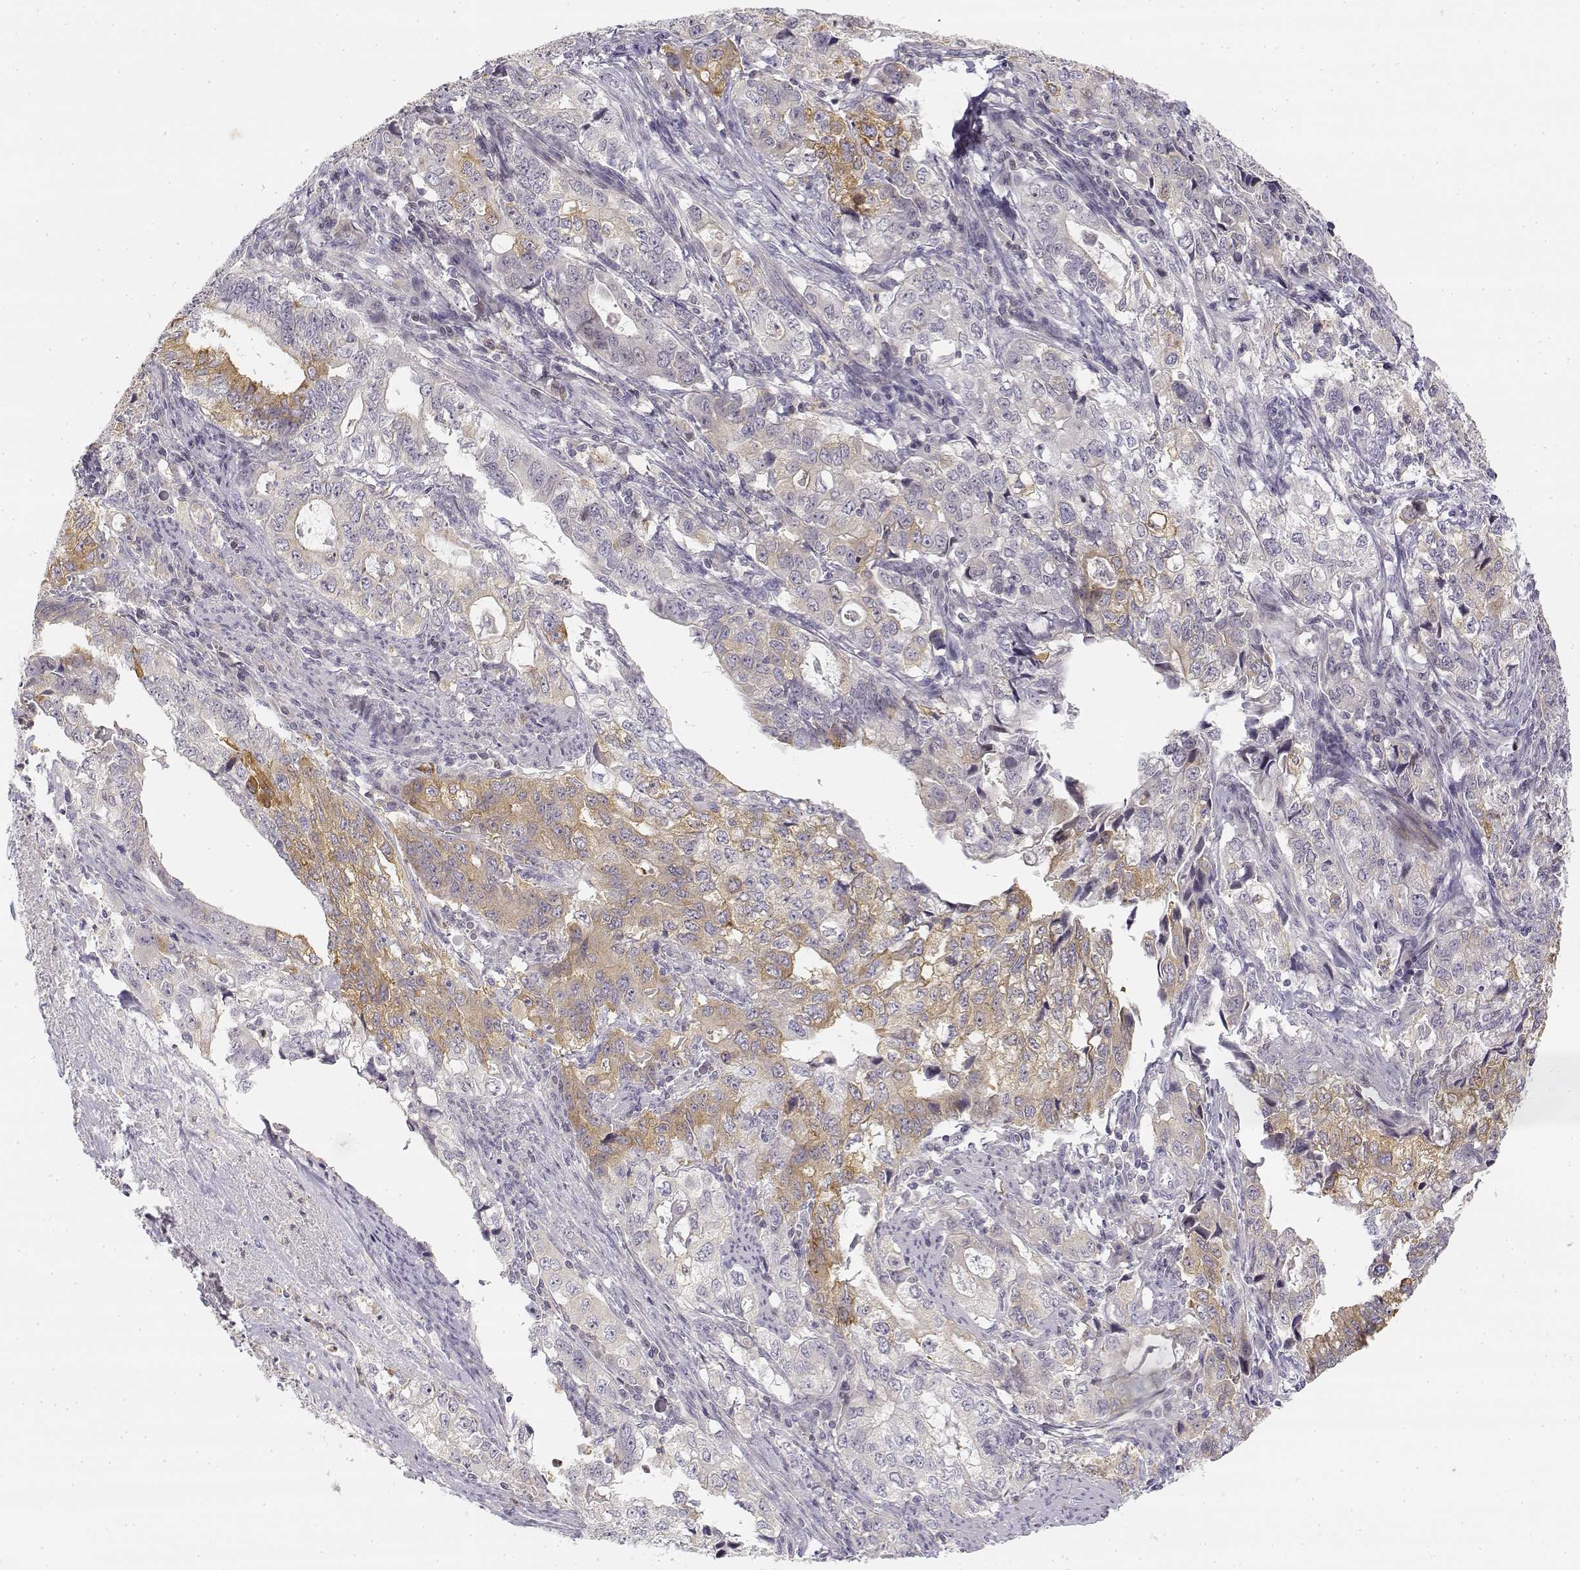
{"staining": {"intensity": "weak", "quantity": "<25%", "location": "cytoplasmic/membranous"}, "tissue": "stomach cancer", "cell_type": "Tumor cells", "image_type": "cancer", "snomed": [{"axis": "morphology", "description": "Adenocarcinoma, NOS"}, {"axis": "topography", "description": "Stomach, lower"}], "caption": "Immunohistochemical staining of human stomach cancer displays no significant positivity in tumor cells. (DAB (3,3'-diaminobenzidine) IHC visualized using brightfield microscopy, high magnification).", "gene": "GLIPR1L2", "patient": {"sex": "female", "age": 72}}